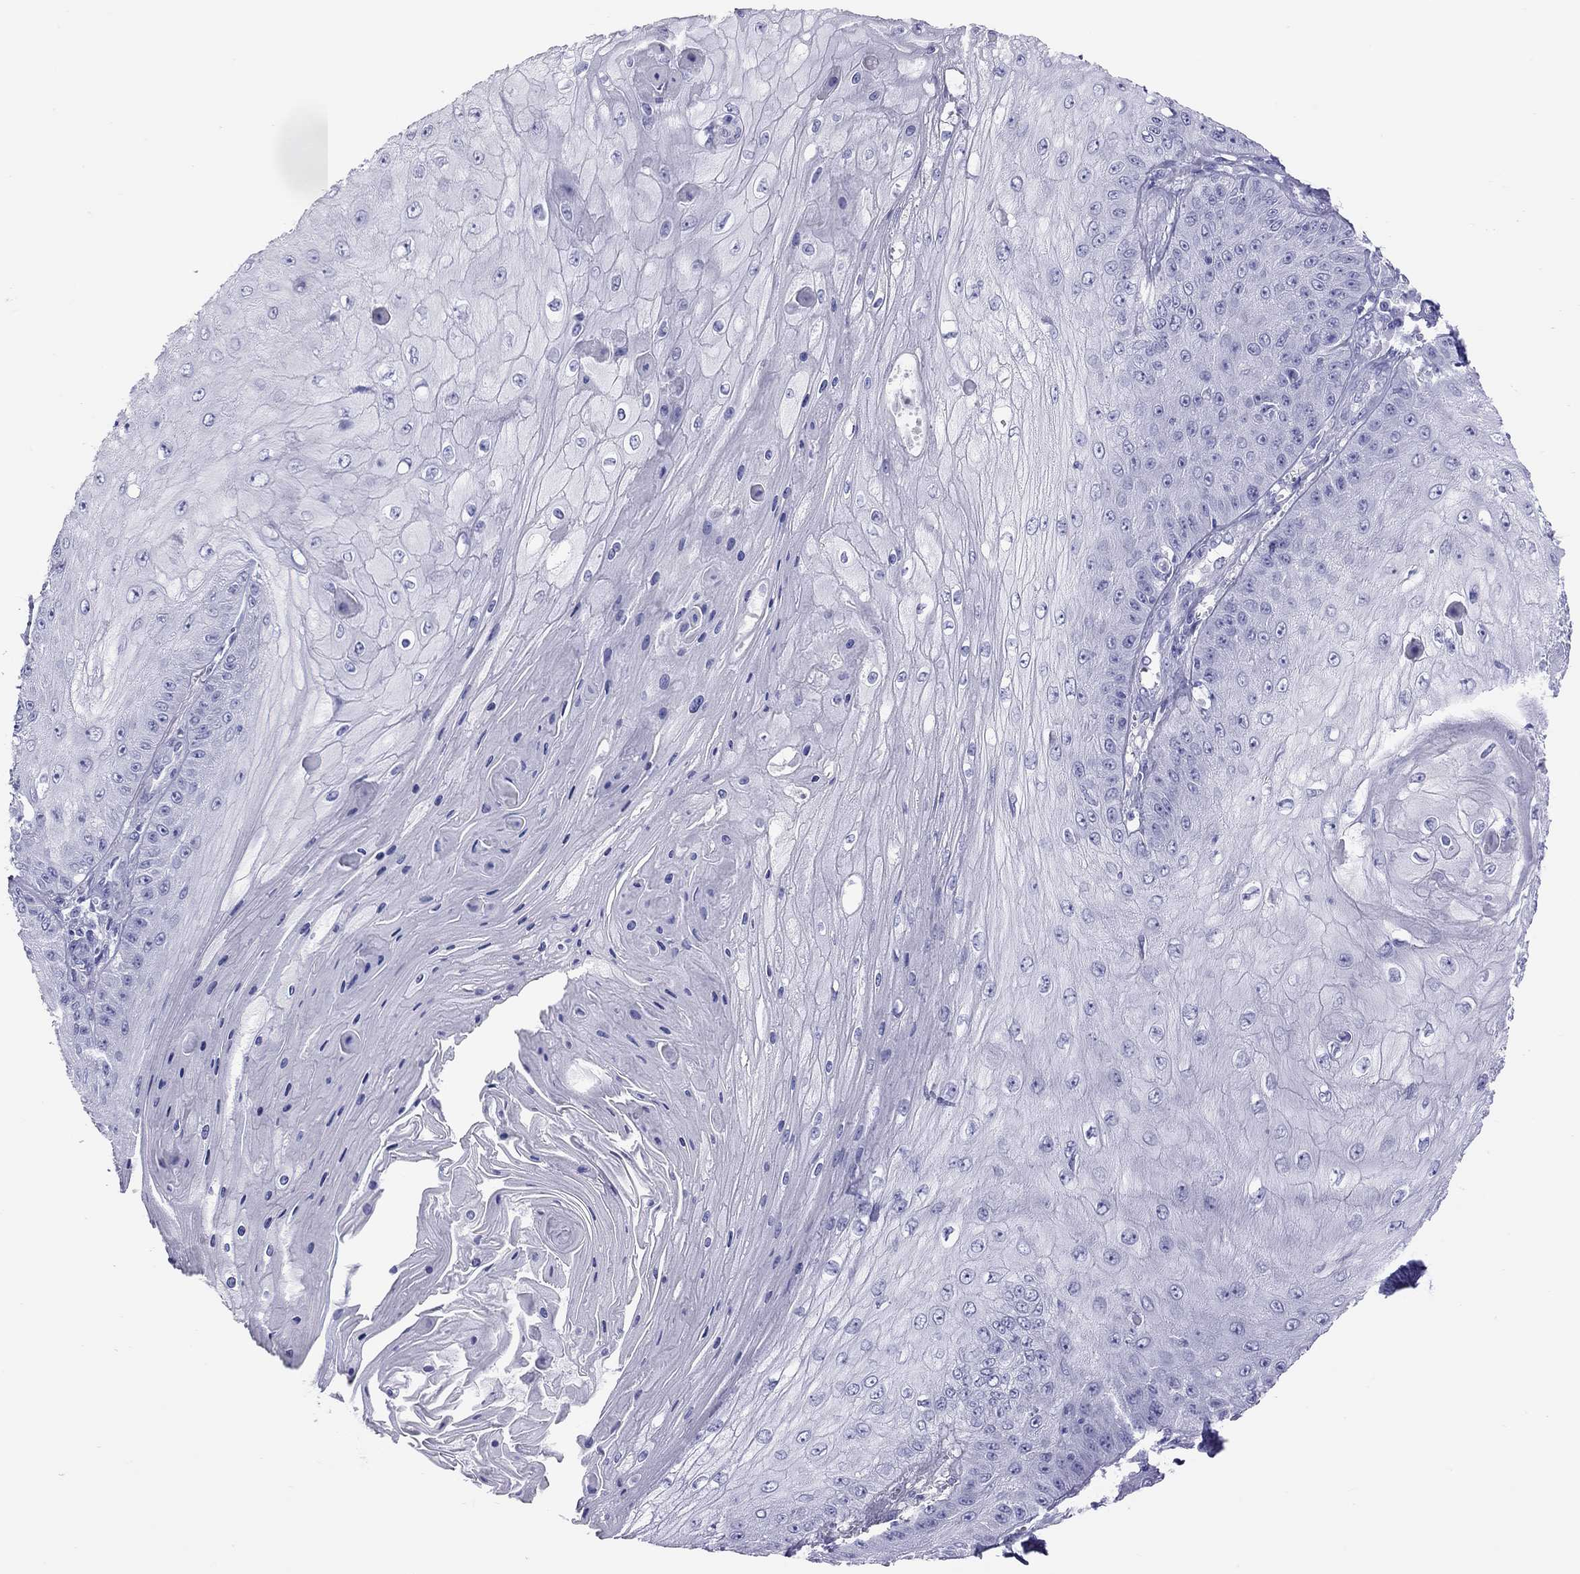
{"staining": {"intensity": "negative", "quantity": "none", "location": "none"}, "tissue": "skin cancer", "cell_type": "Tumor cells", "image_type": "cancer", "snomed": [{"axis": "morphology", "description": "Squamous cell carcinoma, NOS"}, {"axis": "topography", "description": "Skin"}], "caption": "This is a photomicrograph of immunohistochemistry staining of skin cancer, which shows no positivity in tumor cells.", "gene": "PSMB11", "patient": {"sex": "male", "age": 70}}